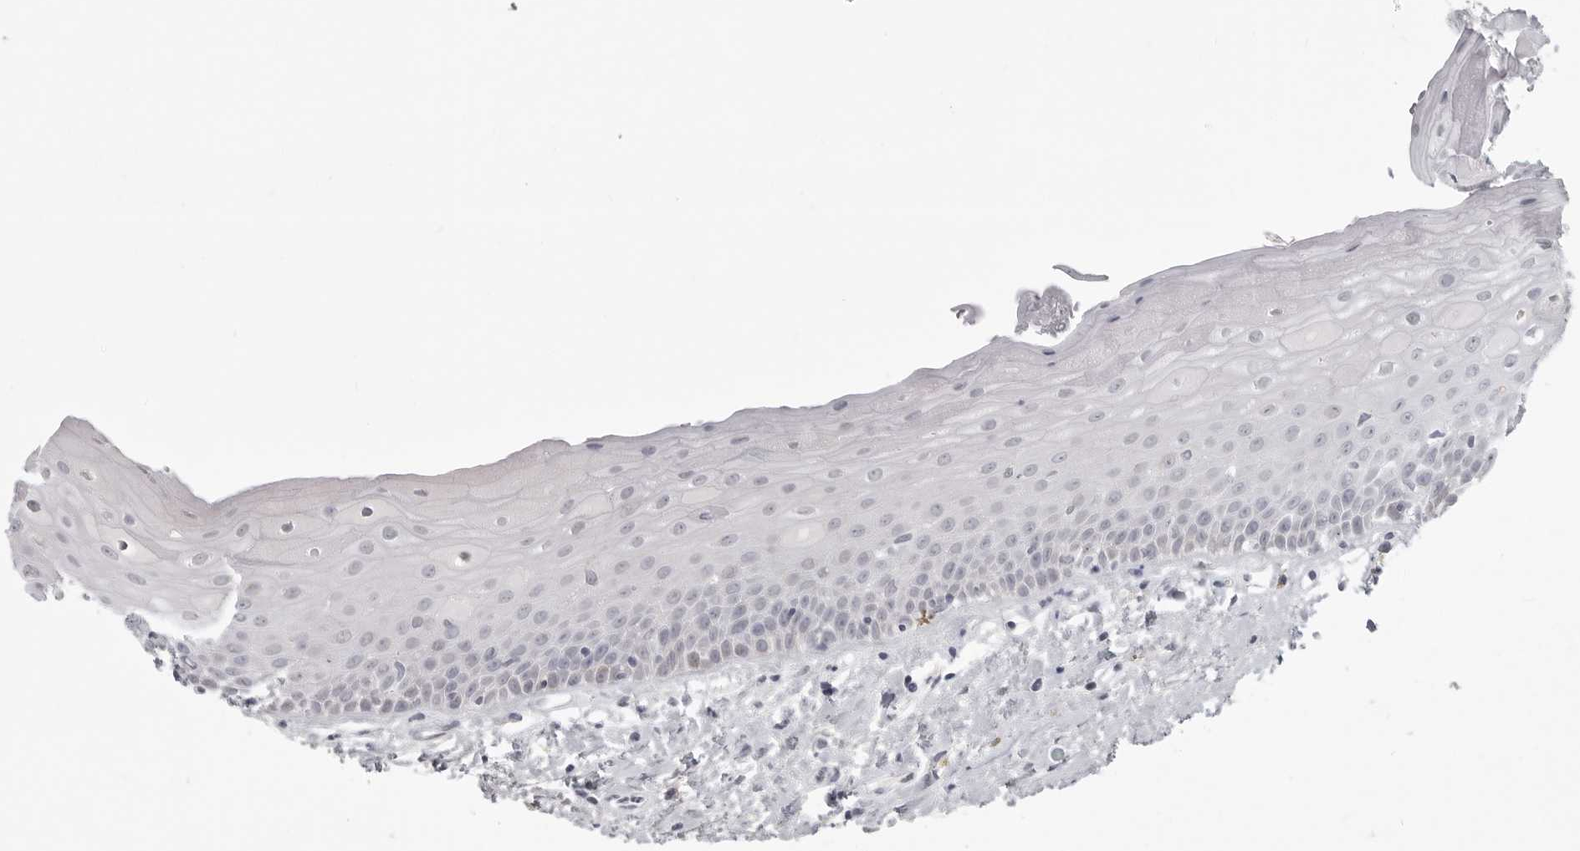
{"staining": {"intensity": "negative", "quantity": "none", "location": "none"}, "tissue": "oral mucosa", "cell_type": "Squamous epithelial cells", "image_type": "normal", "snomed": [{"axis": "morphology", "description": "Normal tissue, NOS"}, {"axis": "topography", "description": "Oral tissue"}], "caption": "Normal oral mucosa was stained to show a protein in brown. There is no significant positivity in squamous epithelial cells. (DAB immunohistochemistry (IHC) with hematoxylin counter stain).", "gene": "TCTN3", "patient": {"sex": "female", "age": 76}}